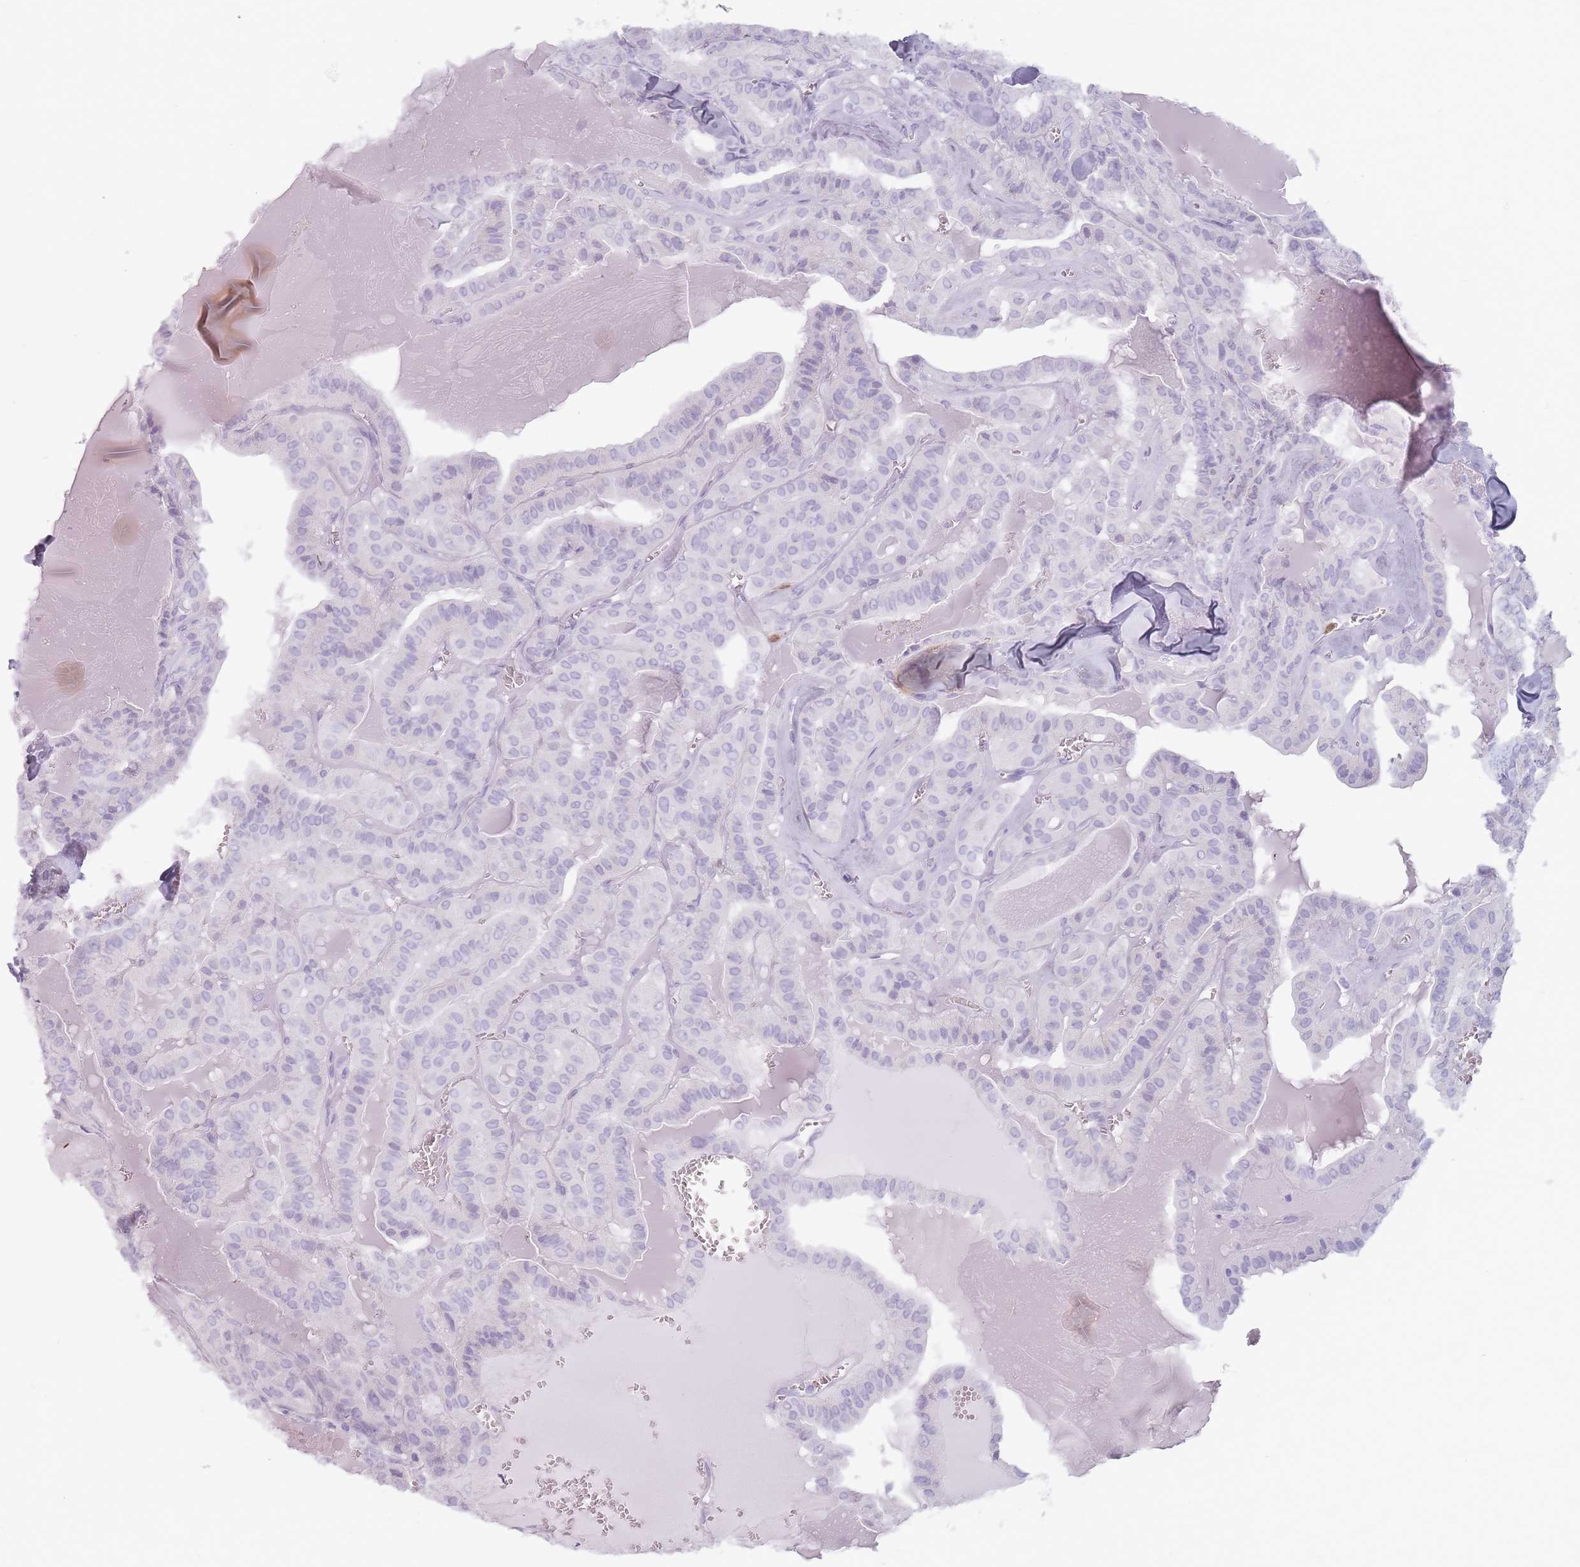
{"staining": {"intensity": "negative", "quantity": "none", "location": "none"}, "tissue": "thyroid cancer", "cell_type": "Tumor cells", "image_type": "cancer", "snomed": [{"axis": "morphology", "description": "Papillary adenocarcinoma, NOS"}, {"axis": "topography", "description": "Thyroid gland"}], "caption": "An immunohistochemistry (IHC) micrograph of thyroid cancer is shown. There is no staining in tumor cells of thyroid cancer.", "gene": "ZNF584", "patient": {"sex": "male", "age": 52}}